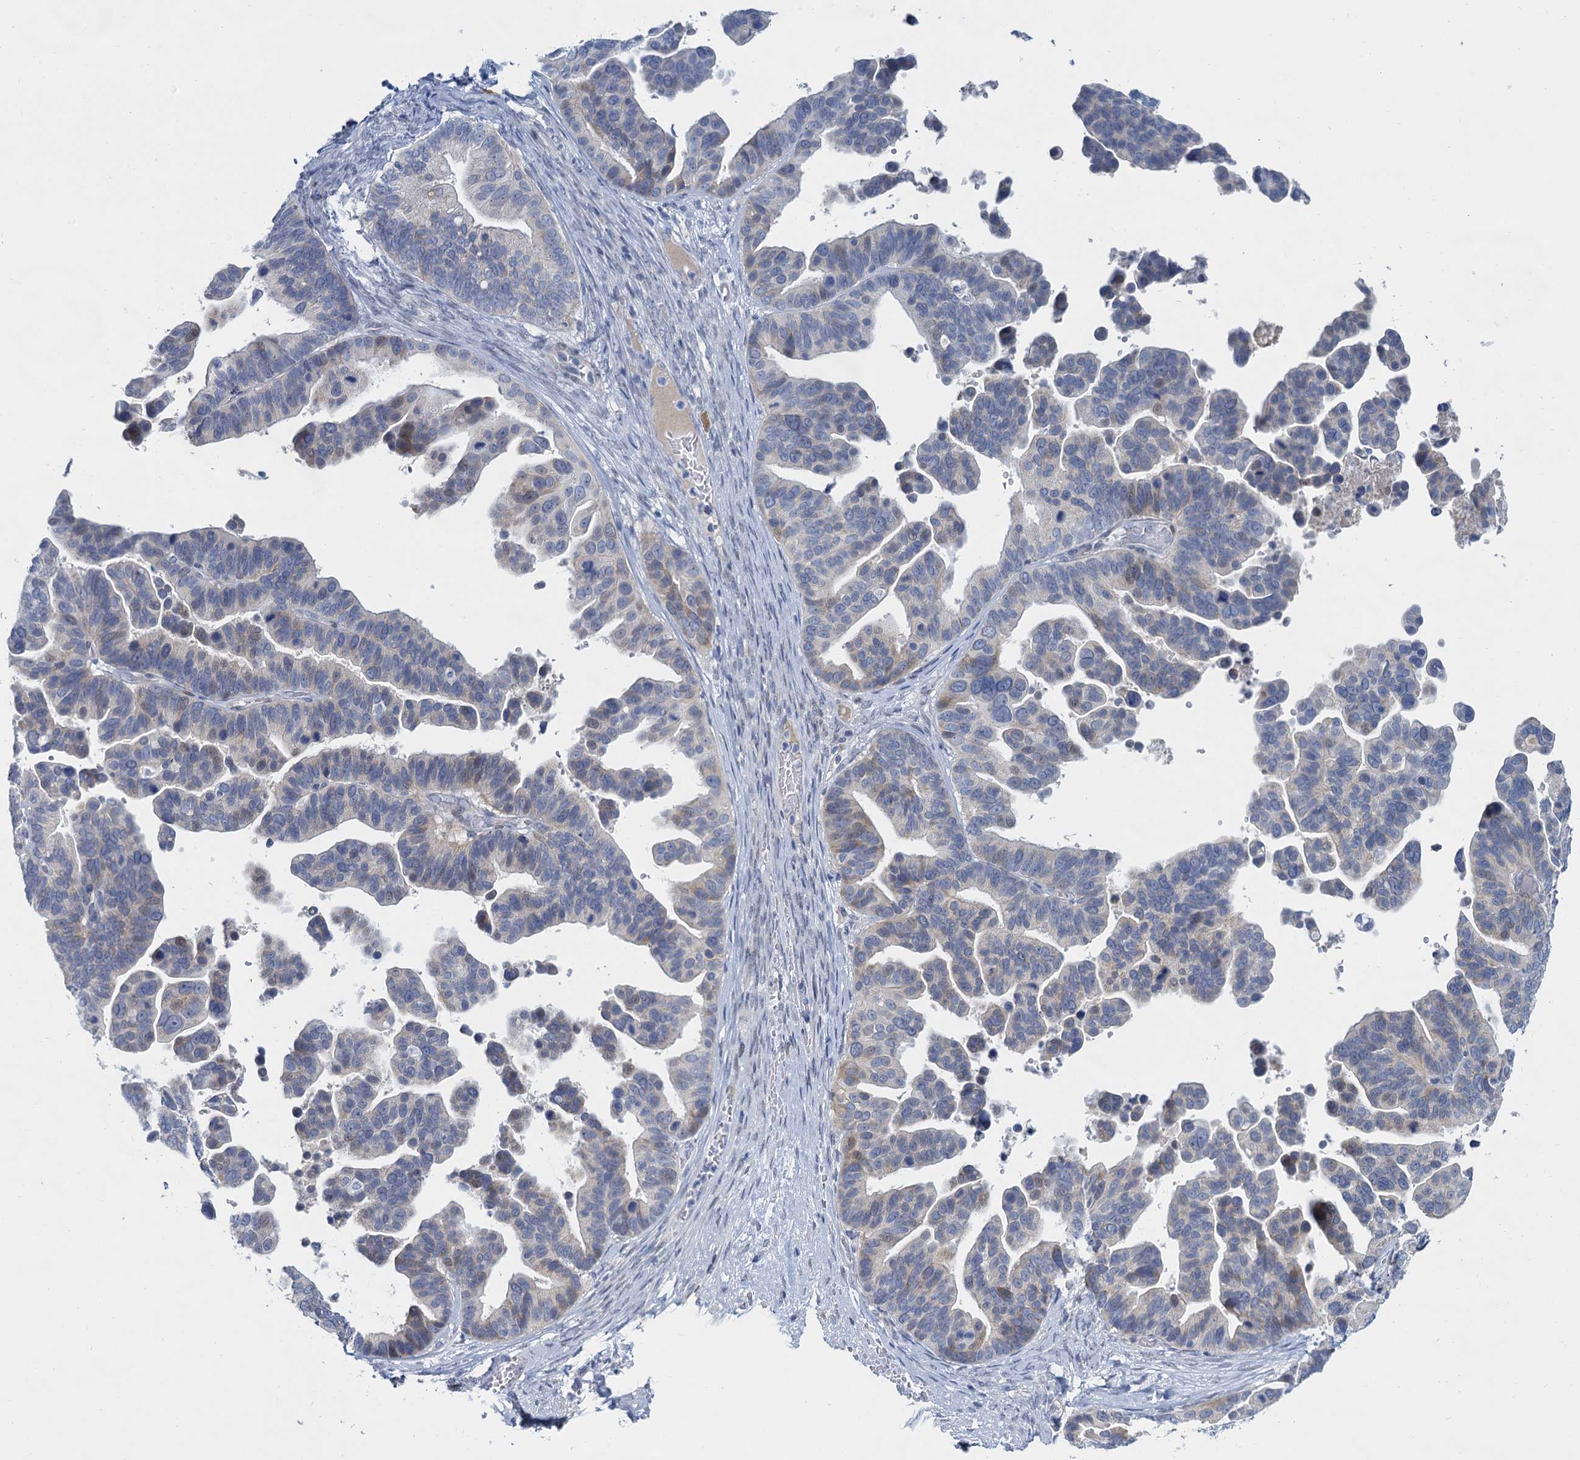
{"staining": {"intensity": "negative", "quantity": "none", "location": "none"}, "tissue": "ovarian cancer", "cell_type": "Tumor cells", "image_type": "cancer", "snomed": [{"axis": "morphology", "description": "Cystadenocarcinoma, serous, NOS"}, {"axis": "topography", "description": "Ovary"}], "caption": "IHC of ovarian cancer demonstrates no staining in tumor cells.", "gene": "ACRBP", "patient": {"sex": "female", "age": 56}}